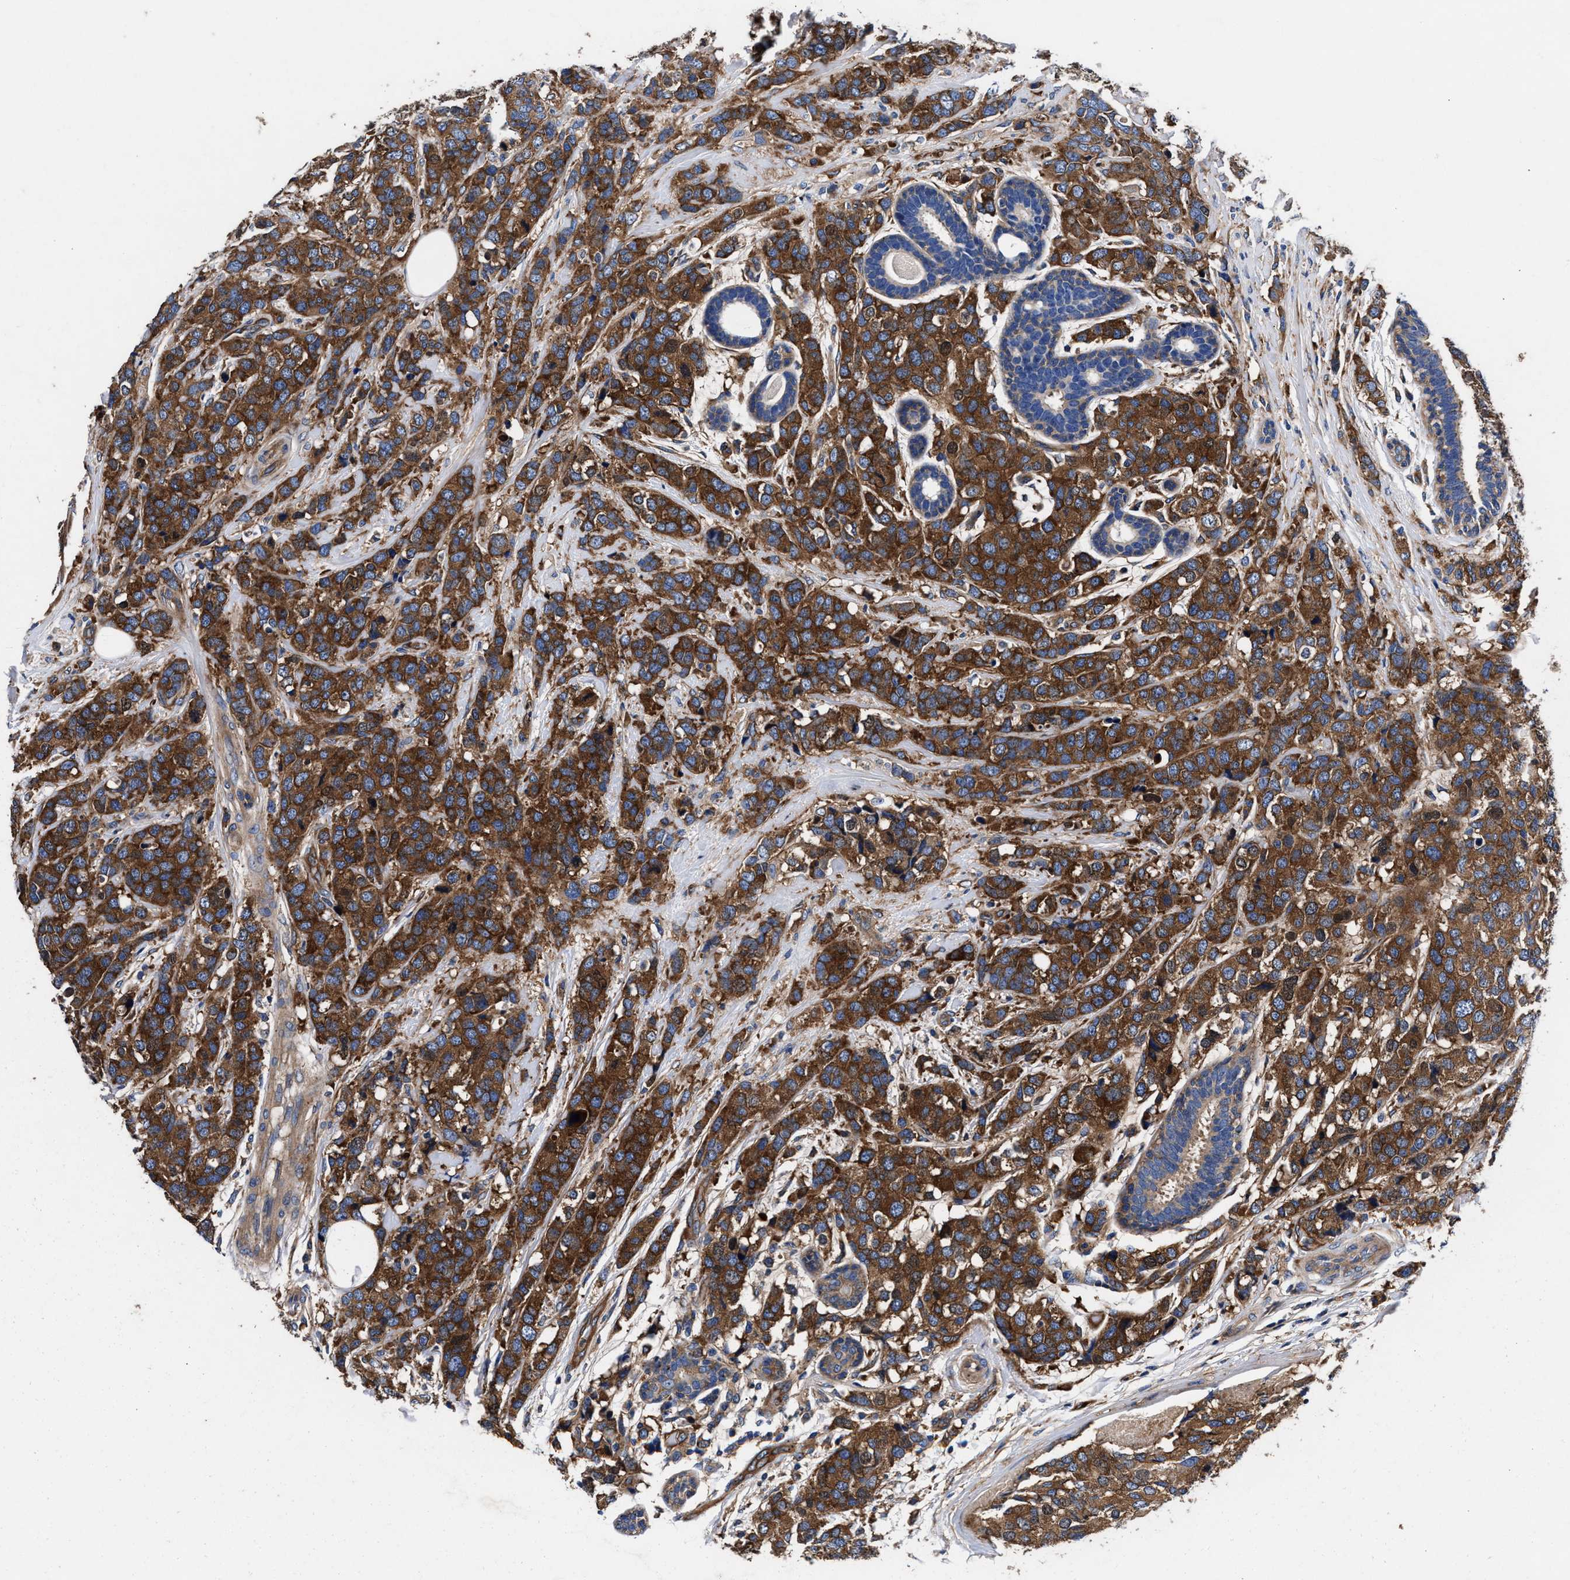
{"staining": {"intensity": "strong", "quantity": ">75%", "location": "cytoplasmic/membranous"}, "tissue": "breast cancer", "cell_type": "Tumor cells", "image_type": "cancer", "snomed": [{"axis": "morphology", "description": "Lobular carcinoma"}, {"axis": "topography", "description": "Breast"}], "caption": "The immunohistochemical stain shows strong cytoplasmic/membranous expression in tumor cells of lobular carcinoma (breast) tissue.", "gene": "SH3GL1", "patient": {"sex": "female", "age": 59}}